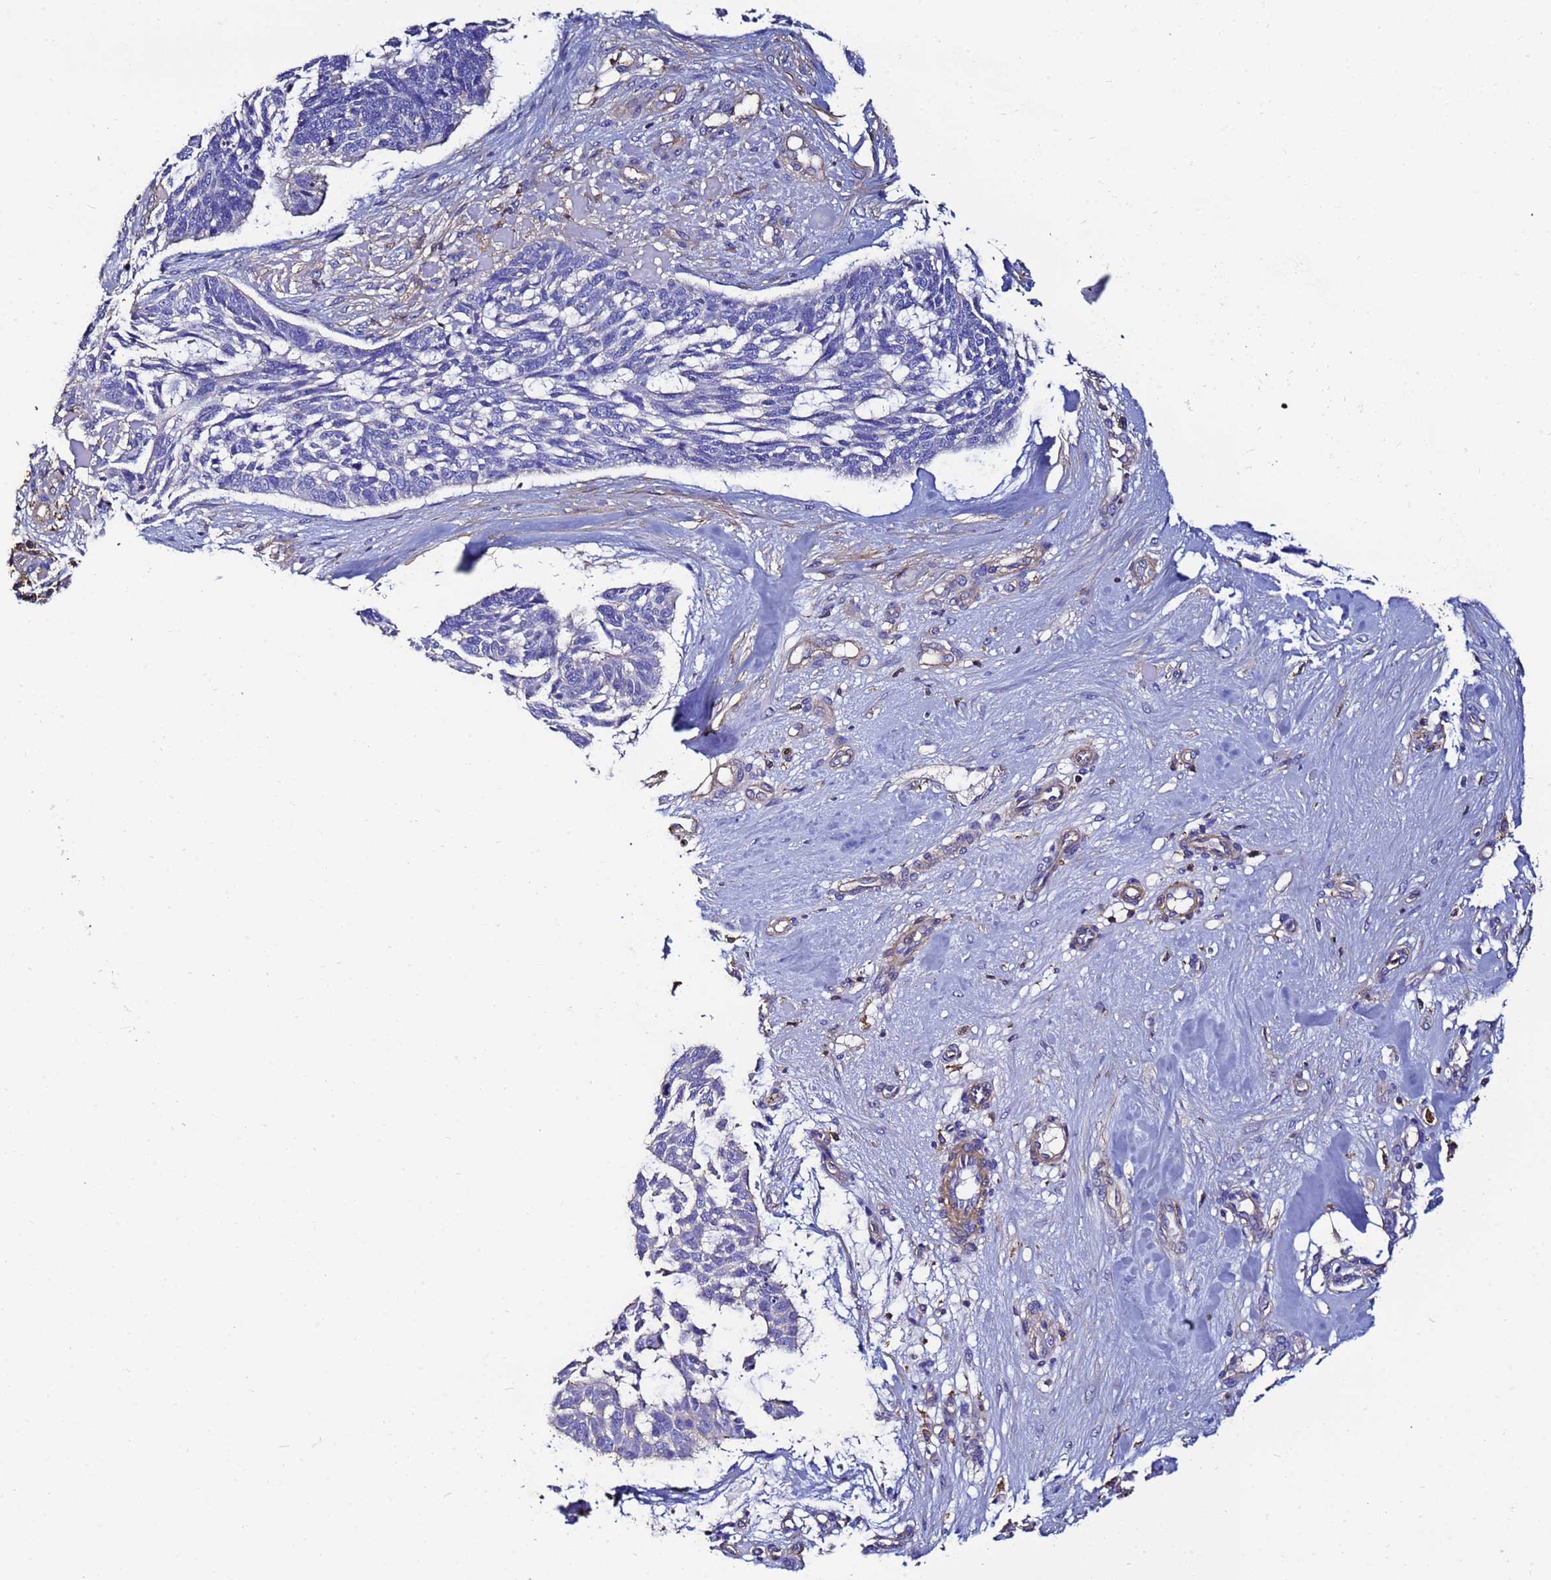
{"staining": {"intensity": "negative", "quantity": "none", "location": "none"}, "tissue": "skin cancer", "cell_type": "Tumor cells", "image_type": "cancer", "snomed": [{"axis": "morphology", "description": "Basal cell carcinoma"}, {"axis": "topography", "description": "Skin"}], "caption": "Tumor cells are negative for protein expression in human basal cell carcinoma (skin).", "gene": "ACTB", "patient": {"sex": "male", "age": 88}}